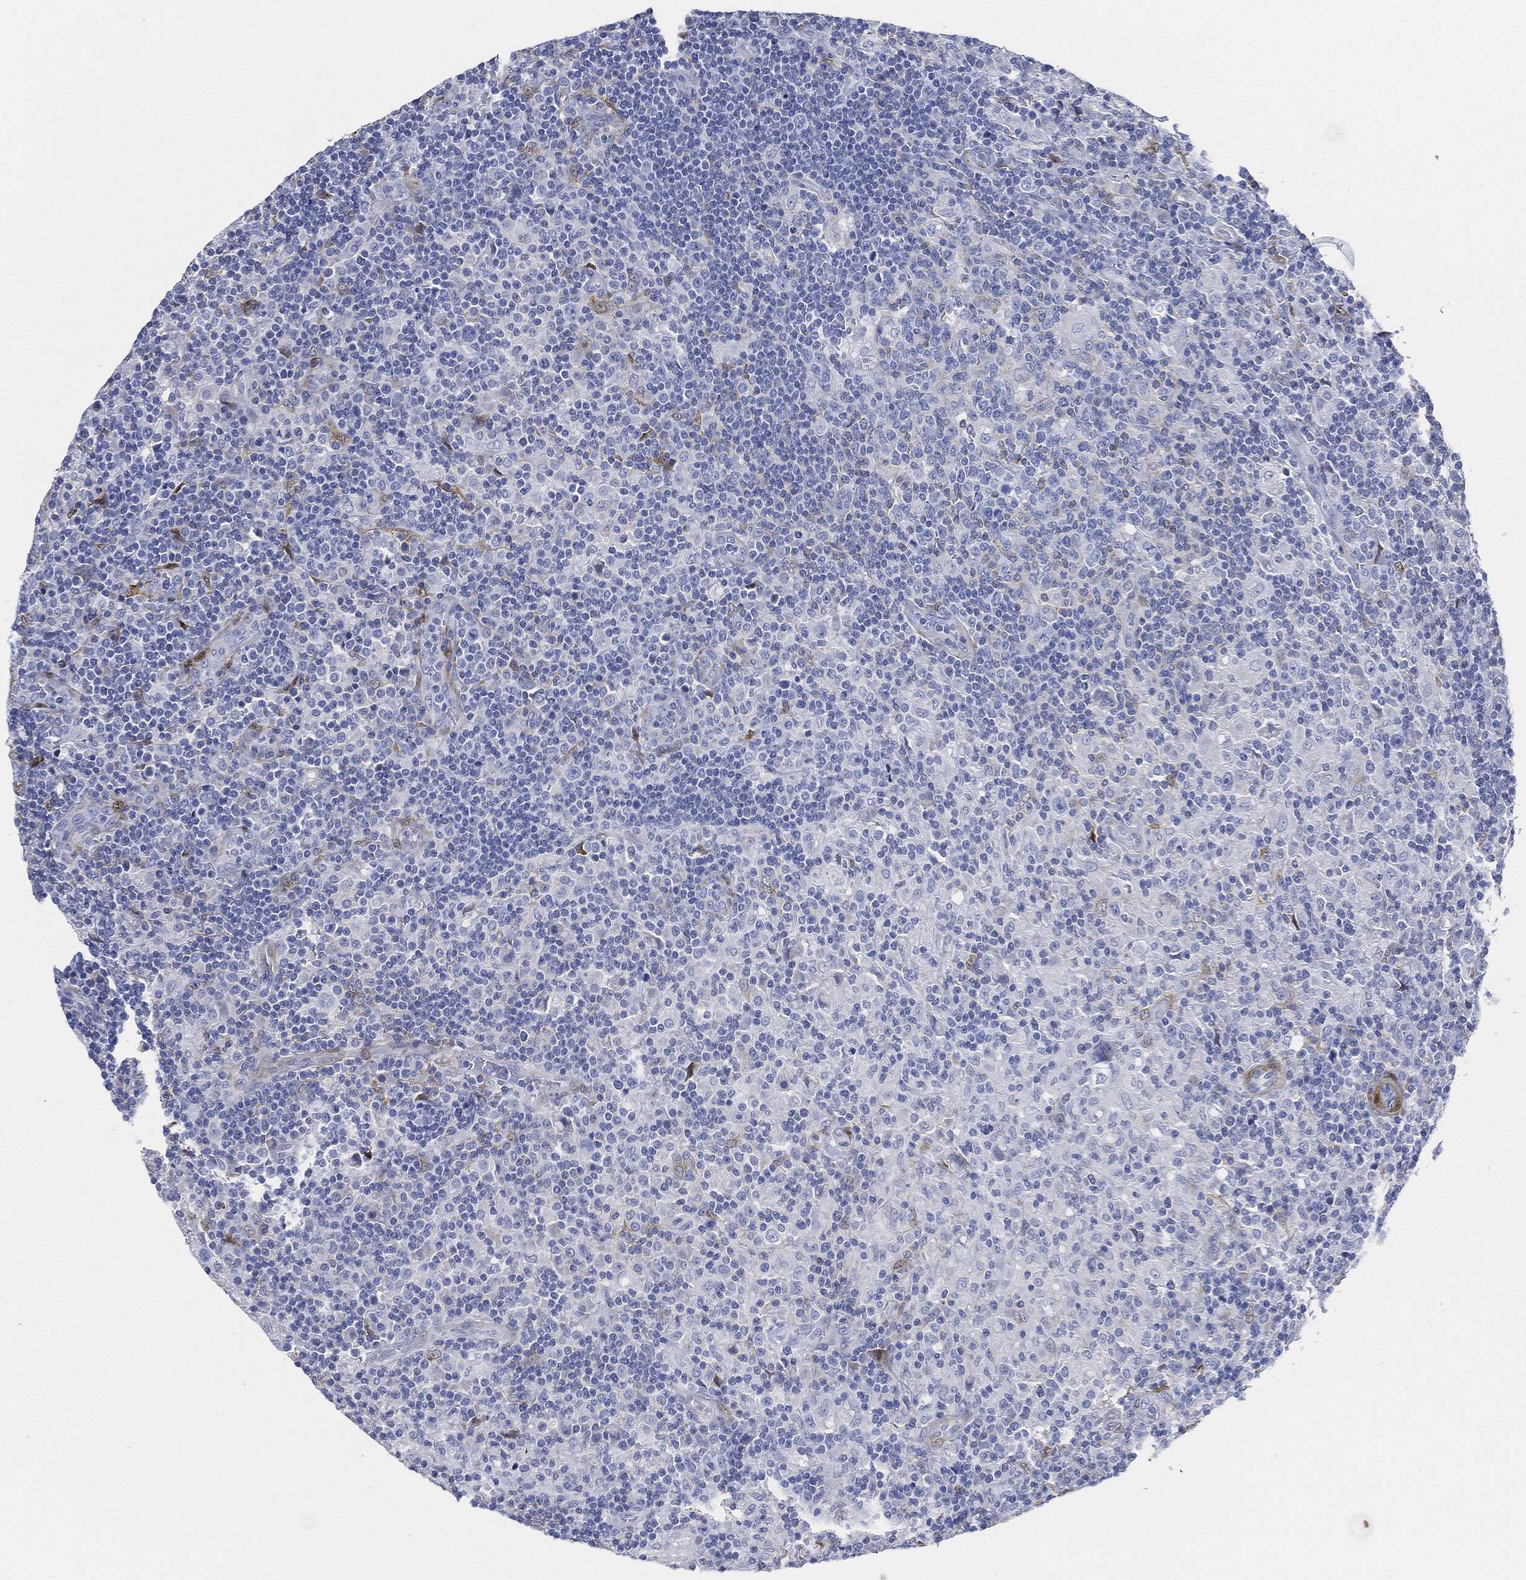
{"staining": {"intensity": "negative", "quantity": "none", "location": "none"}, "tissue": "lymphoma", "cell_type": "Tumor cells", "image_type": "cancer", "snomed": [{"axis": "morphology", "description": "Hodgkin's disease, NOS"}, {"axis": "topography", "description": "Lymph node"}], "caption": "Image shows no significant protein staining in tumor cells of Hodgkin's disease.", "gene": "TAGLN", "patient": {"sex": "male", "age": 70}}